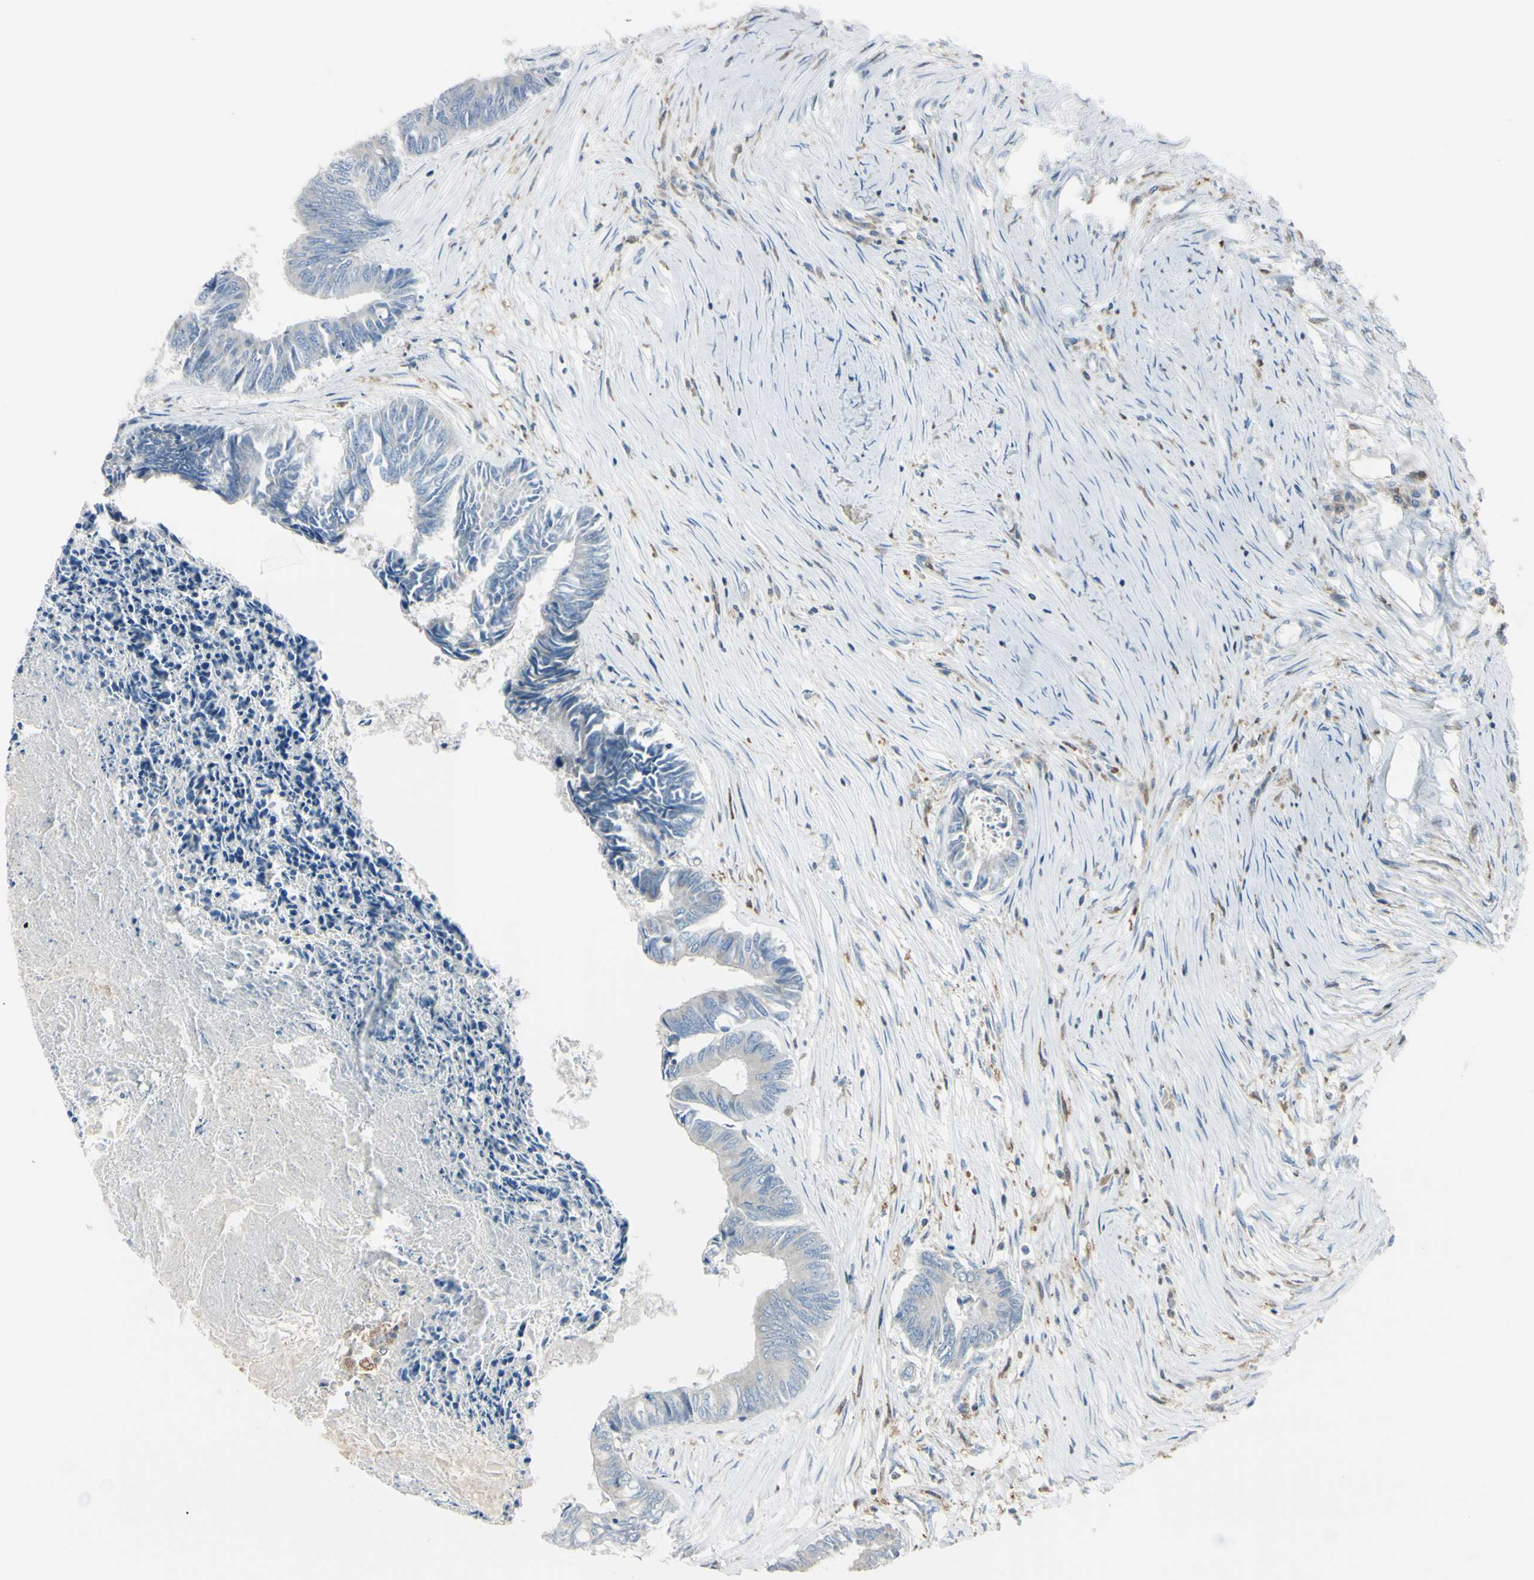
{"staining": {"intensity": "negative", "quantity": "none", "location": "none"}, "tissue": "colorectal cancer", "cell_type": "Tumor cells", "image_type": "cancer", "snomed": [{"axis": "morphology", "description": "Adenocarcinoma, NOS"}, {"axis": "topography", "description": "Rectum"}], "caption": "Colorectal adenocarcinoma stained for a protein using IHC displays no expression tumor cells.", "gene": "CYRIB", "patient": {"sex": "male", "age": 63}}